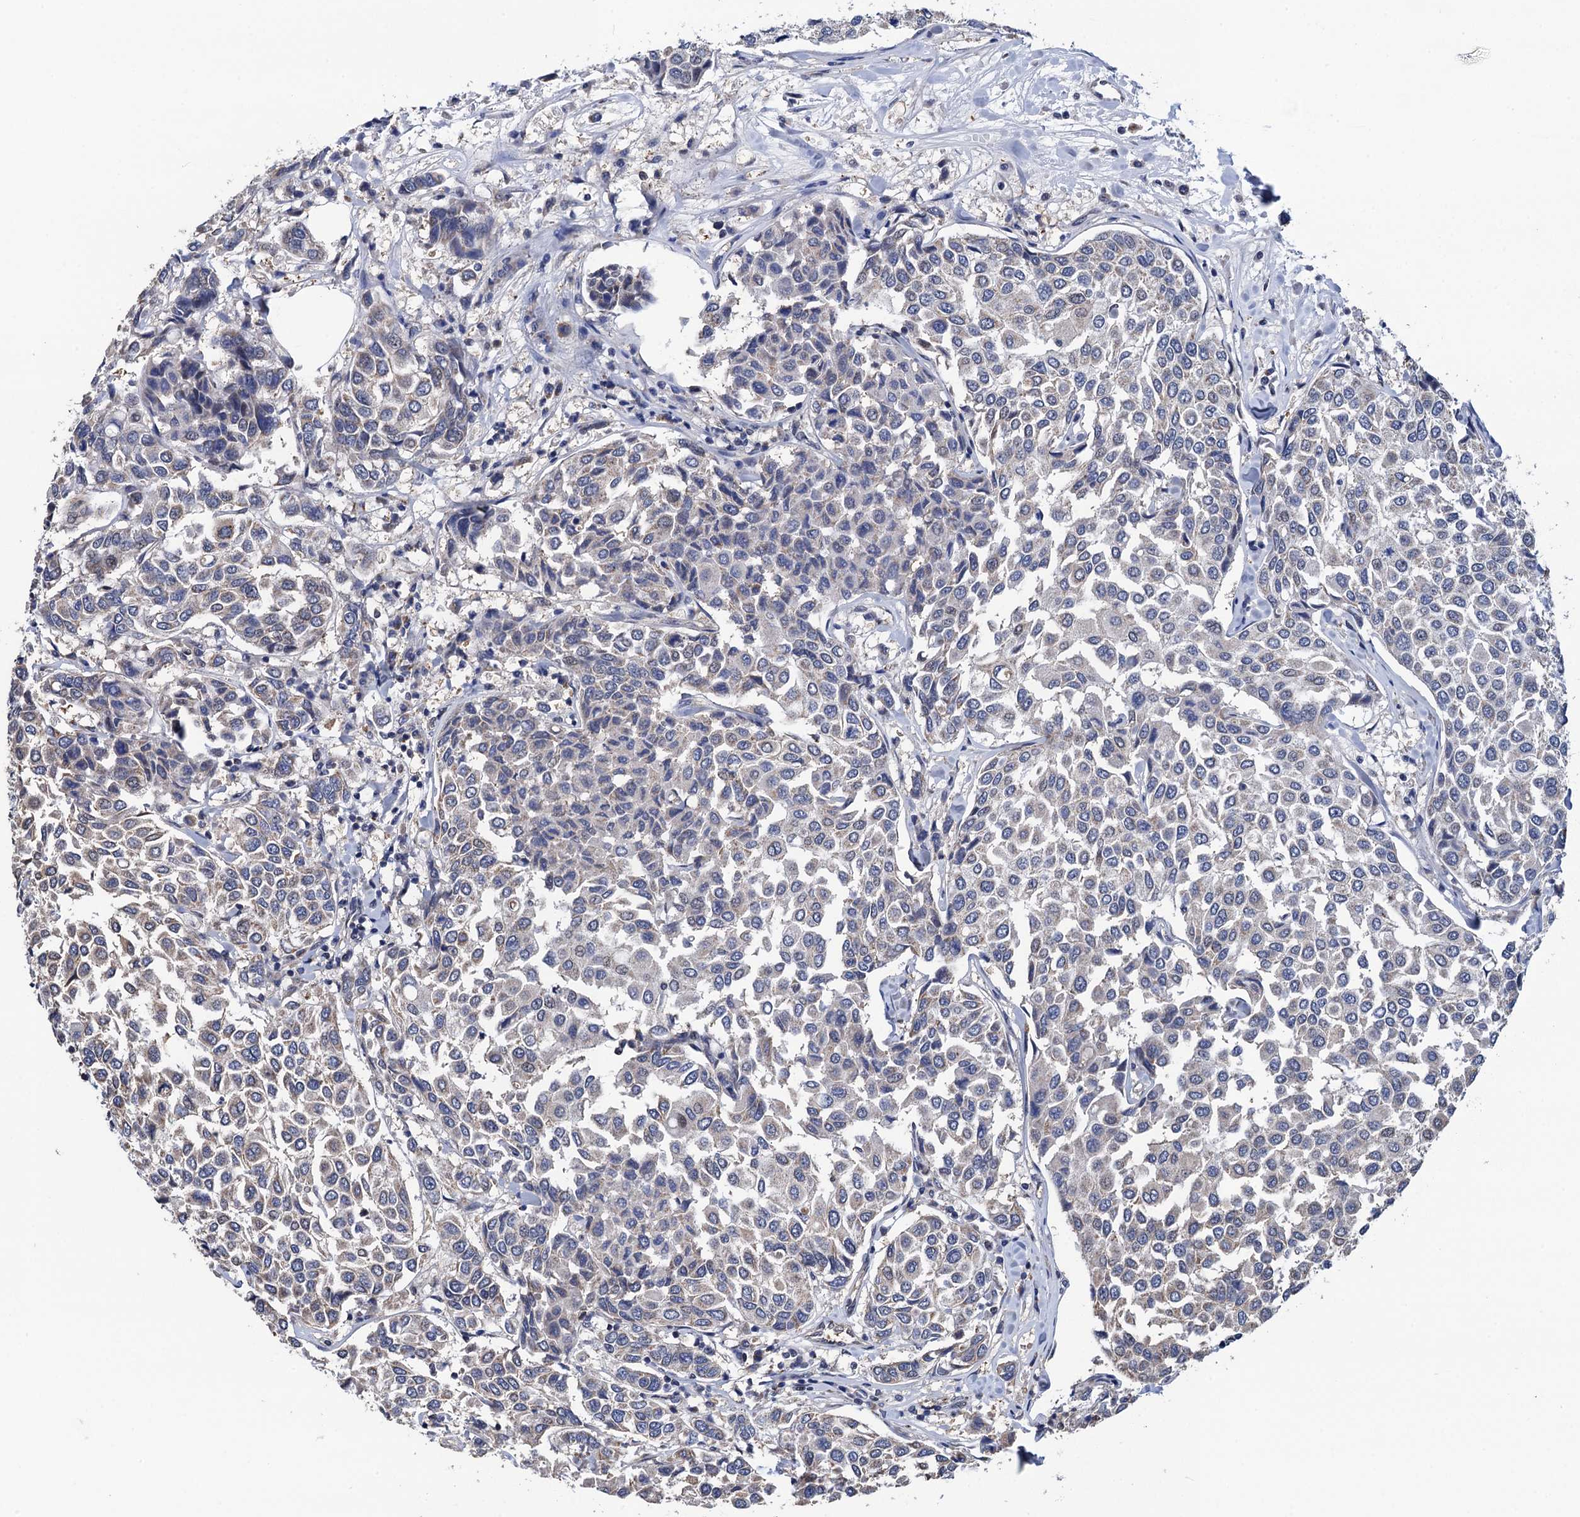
{"staining": {"intensity": "negative", "quantity": "none", "location": "none"}, "tissue": "breast cancer", "cell_type": "Tumor cells", "image_type": "cancer", "snomed": [{"axis": "morphology", "description": "Duct carcinoma"}, {"axis": "topography", "description": "Breast"}], "caption": "An image of intraductal carcinoma (breast) stained for a protein demonstrates no brown staining in tumor cells.", "gene": "PTCD3", "patient": {"sex": "female", "age": 55}}